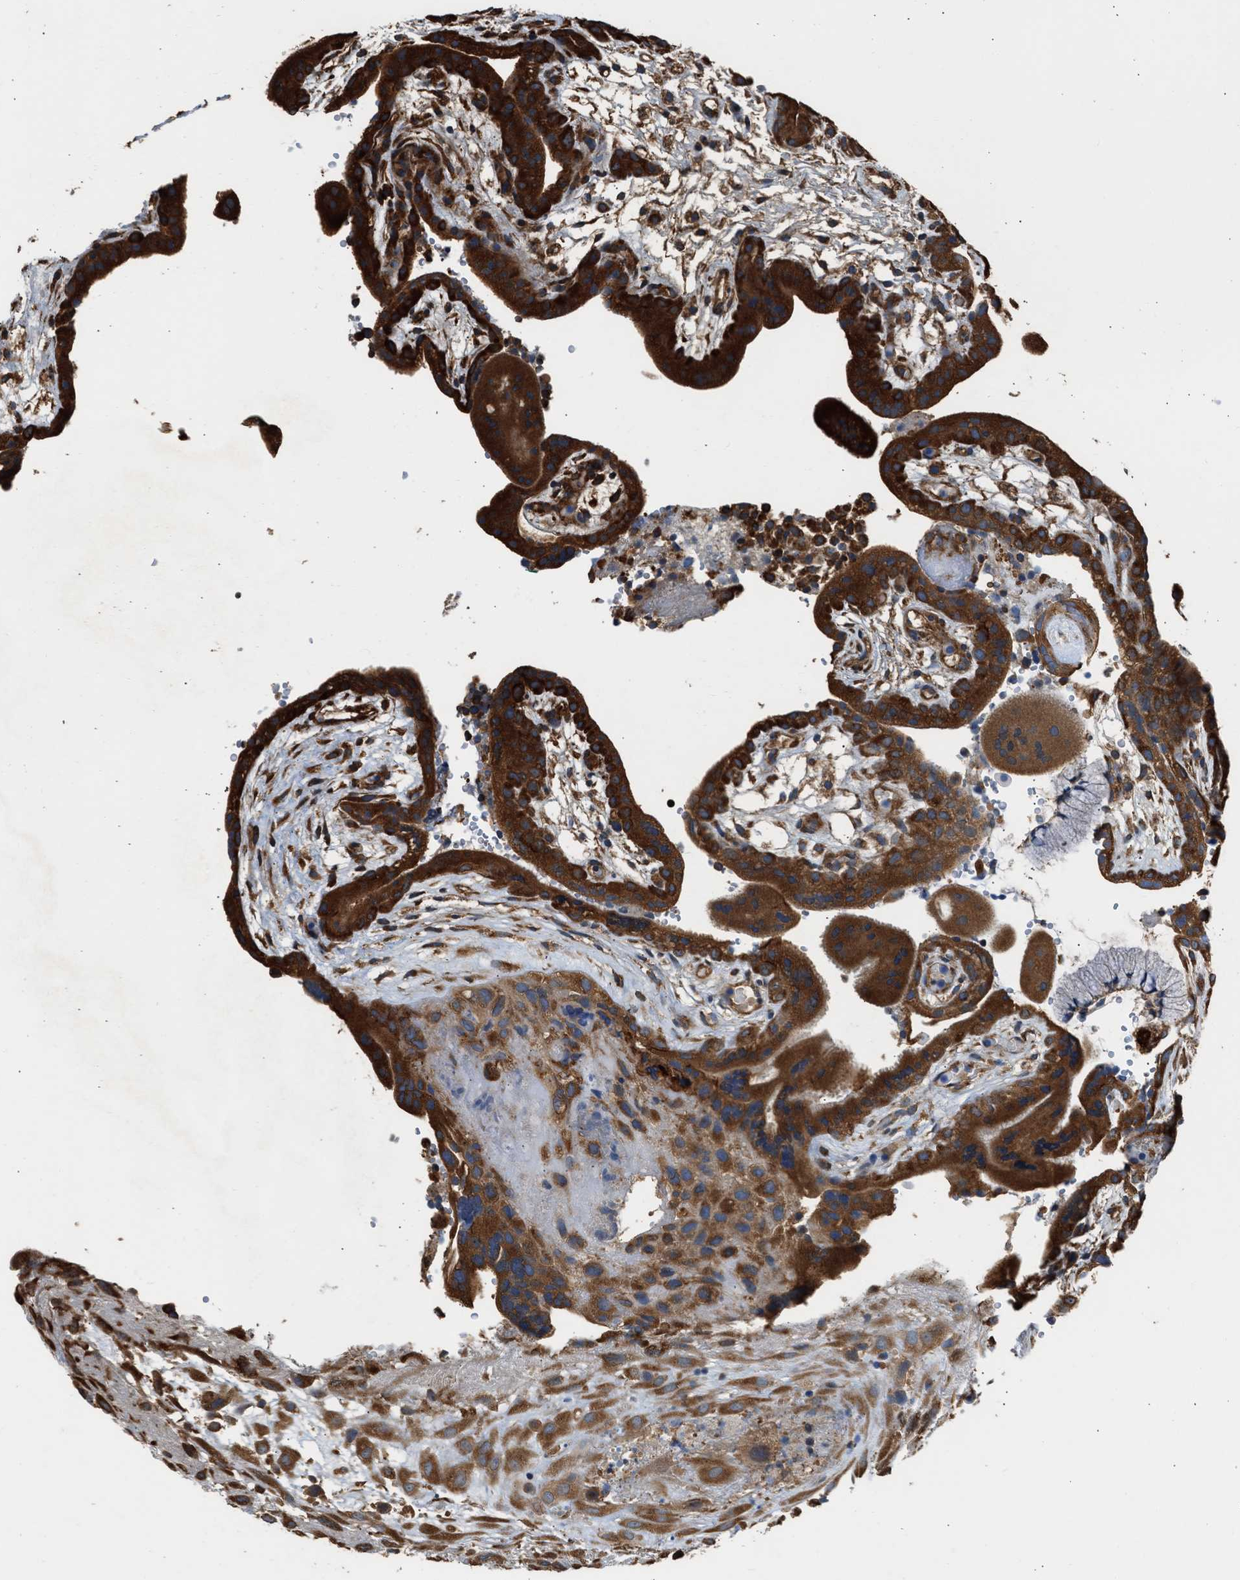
{"staining": {"intensity": "strong", "quantity": ">75%", "location": "cytoplasmic/membranous"}, "tissue": "placenta", "cell_type": "Decidual cells", "image_type": "normal", "snomed": [{"axis": "morphology", "description": "Normal tissue, NOS"}, {"axis": "topography", "description": "Placenta"}], "caption": "High-magnification brightfield microscopy of benign placenta stained with DAB (brown) and counterstained with hematoxylin (blue). decidual cells exhibit strong cytoplasmic/membranous staining is present in about>75% of cells. The protein is shown in brown color, while the nuclei are stained blue.", "gene": "SLC36A4", "patient": {"sex": "female", "age": 18}}